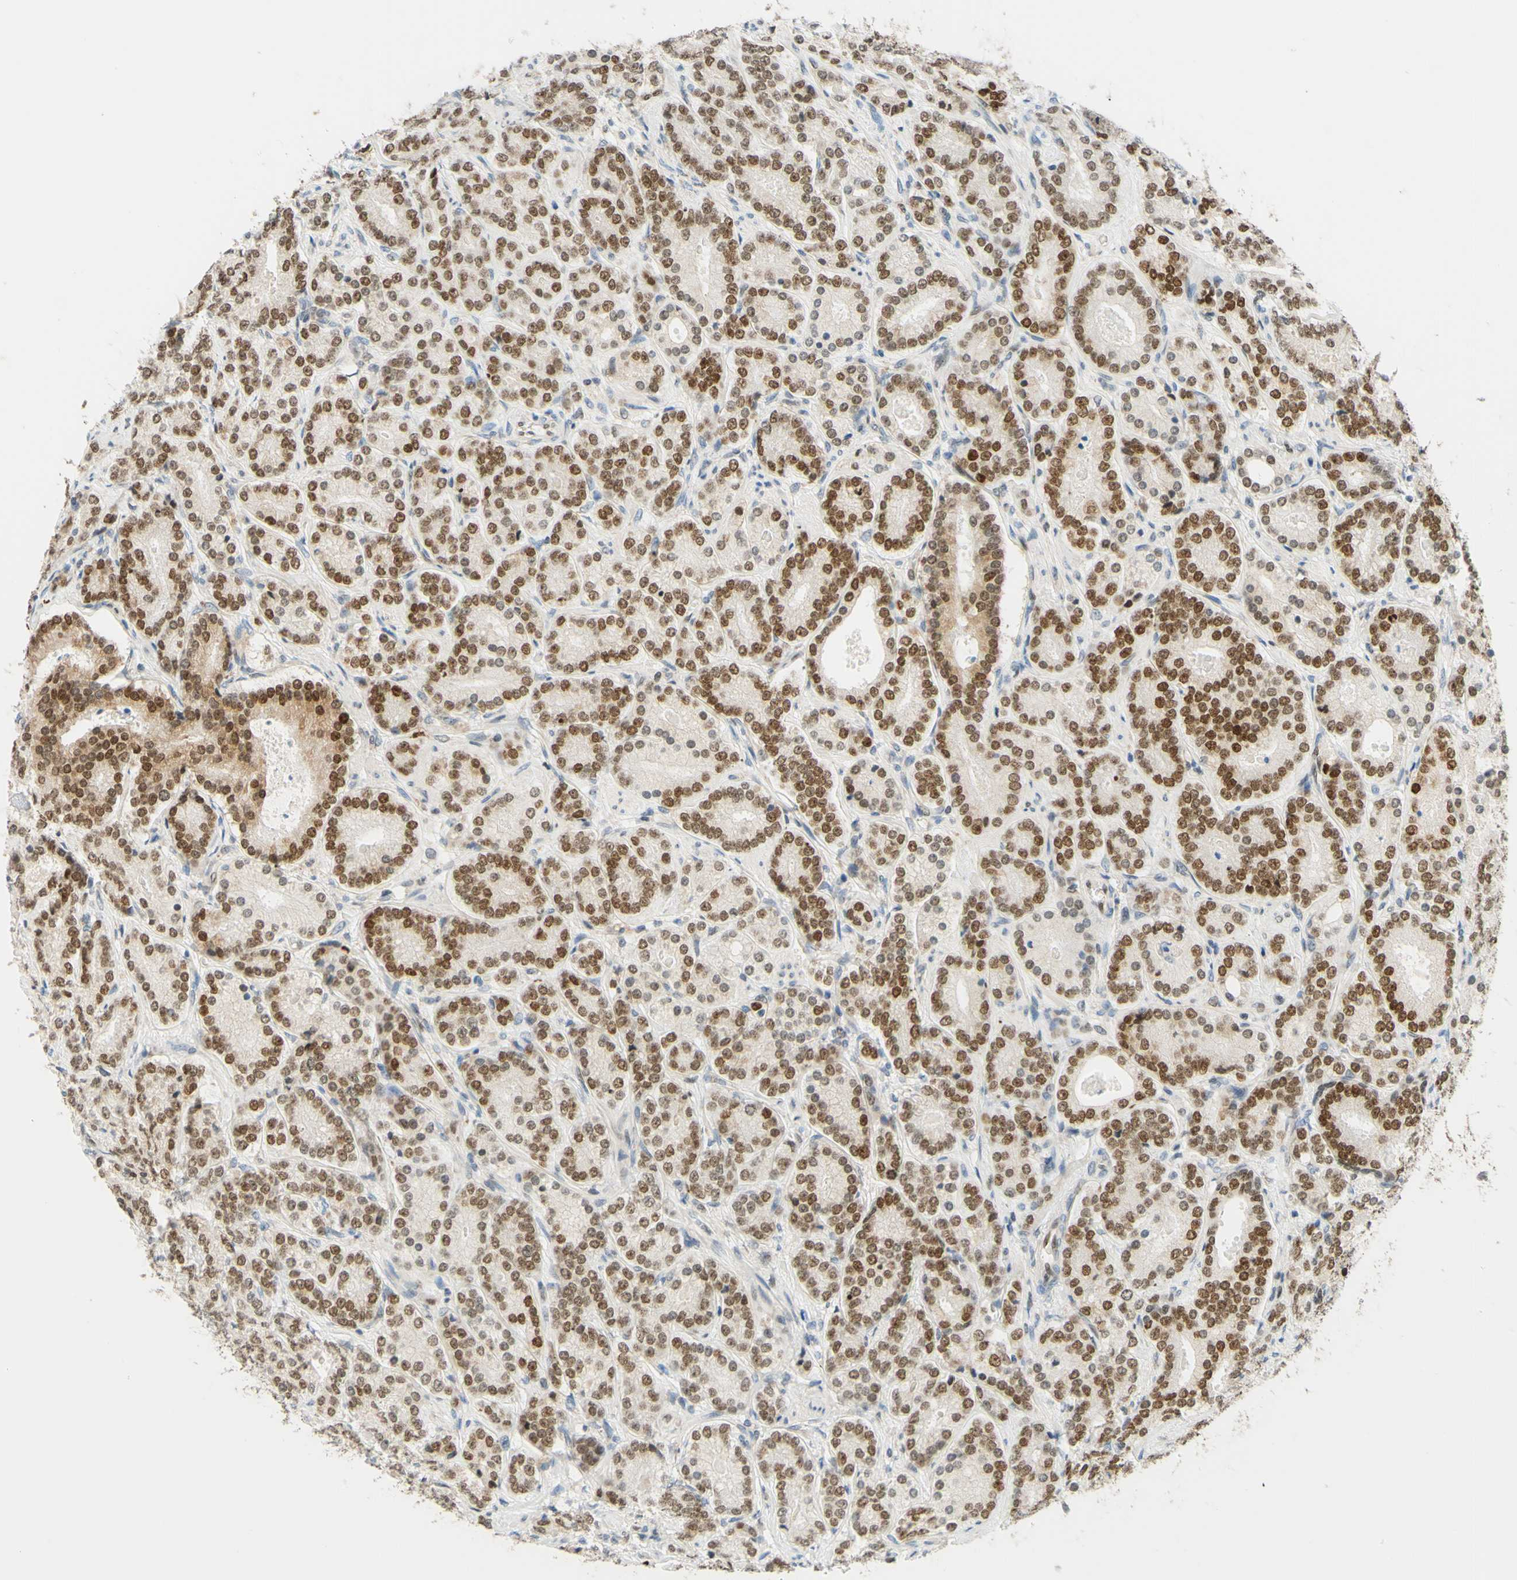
{"staining": {"intensity": "moderate", "quantity": ">75%", "location": "nuclear"}, "tissue": "prostate cancer", "cell_type": "Tumor cells", "image_type": "cancer", "snomed": [{"axis": "morphology", "description": "Adenocarcinoma, High grade"}, {"axis": "topography", "description": "Prostate"}], "caption": "Immunohistochemistry image of prostate adenocarcinoma (high-grade) stained for a protein (brown), which exhibits medium levels of moderate nuclear positivity in about >75% of tumor cells.", "gene": "POLB", "patient": {"sex": "male", "age": 61}}